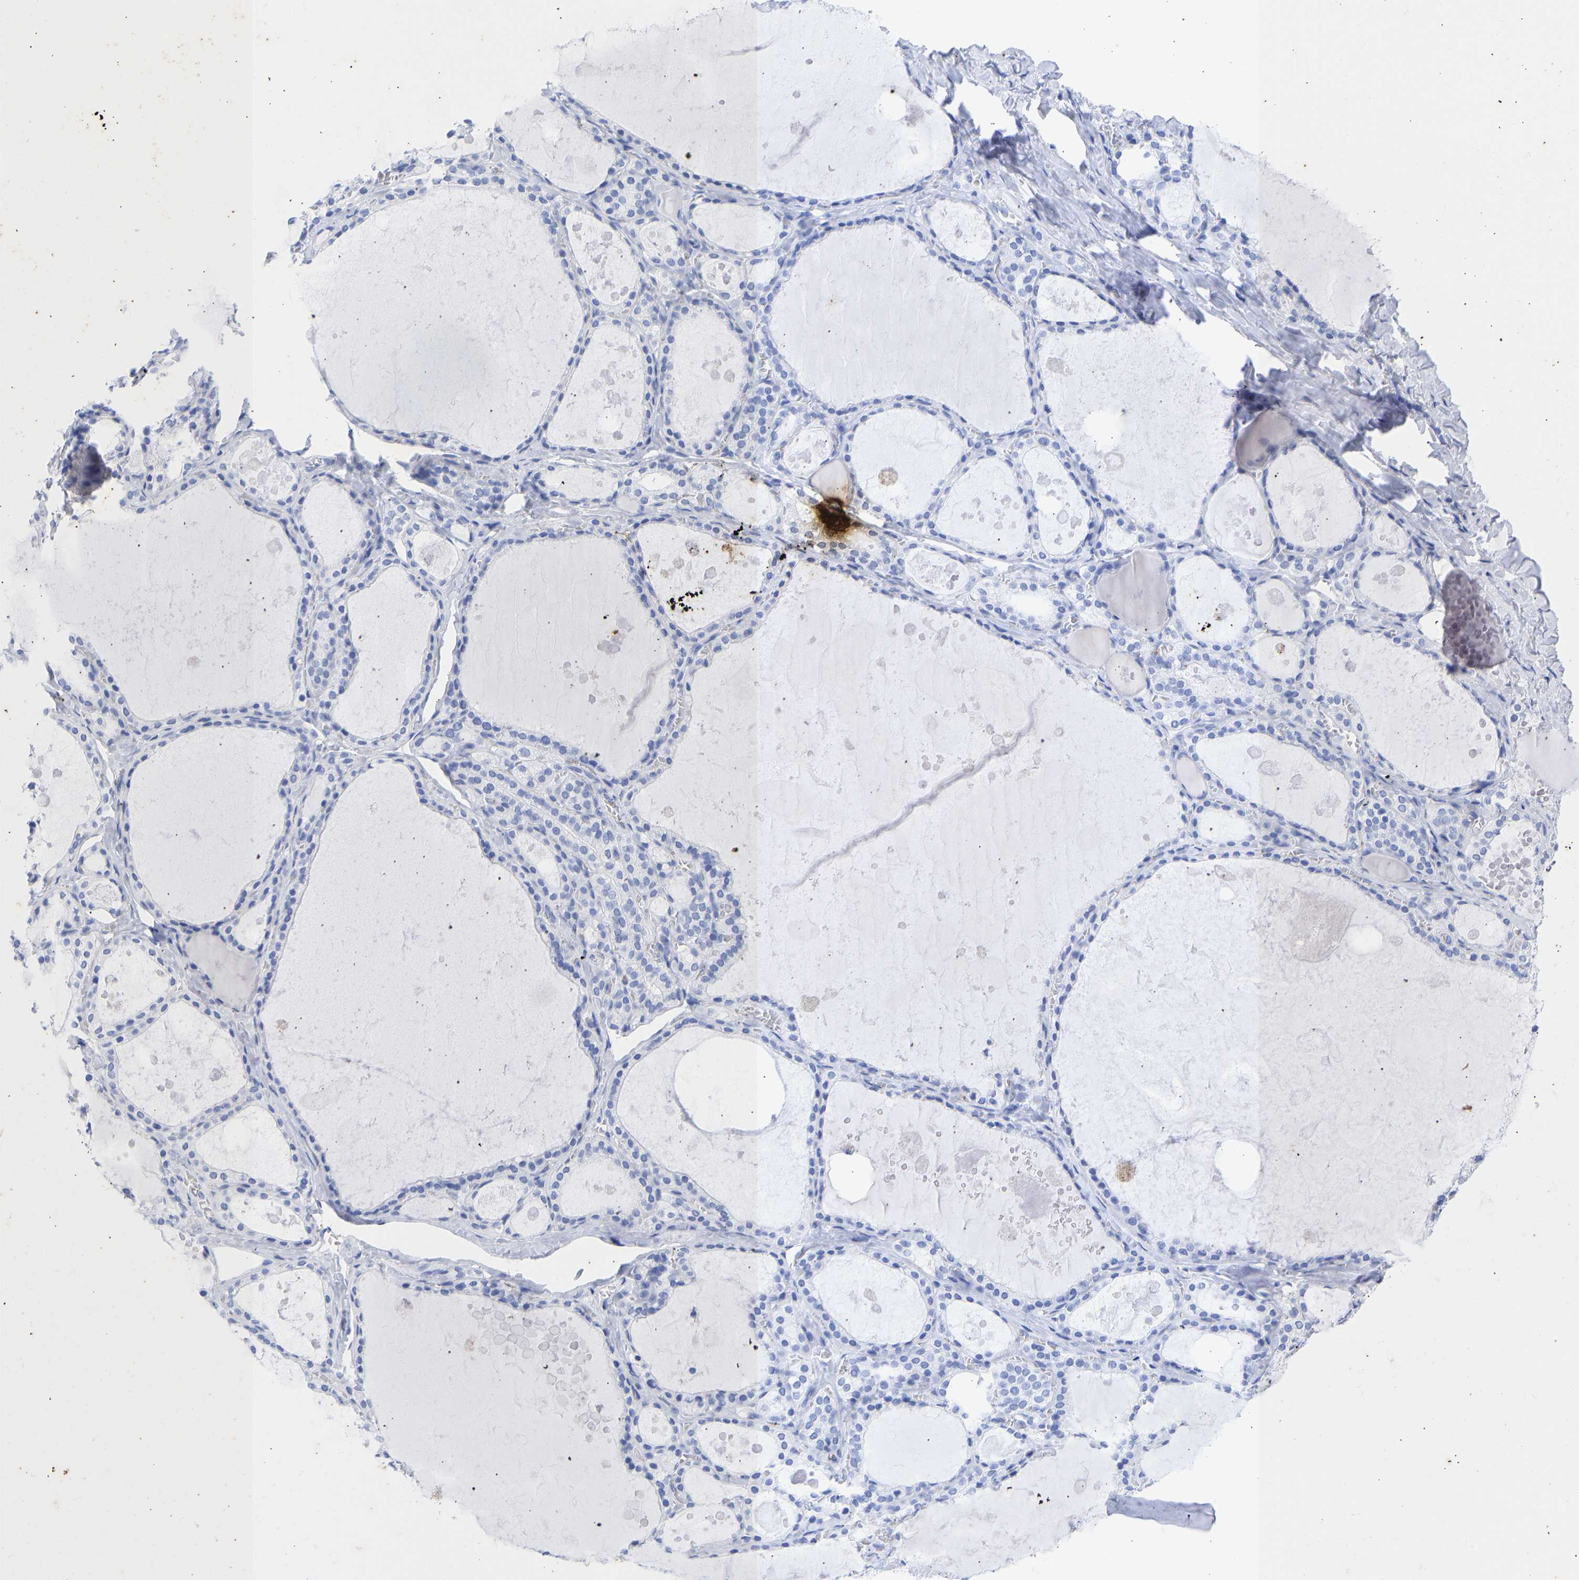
{"staining": {"intensity": "negative", "quantity": "none", "location": "none"}, "tissue": "thyroid gland", "cell_type": "Glandular cells", "image_type": "normal", "snomed": [{"axis": "morphology", "description": "Normal tissue, NOS"}, {"axis": "topography", "description": "Thyroid gland"}], "caption": "The immunohistochemistry (IHC) micrograph has no significant positivity in glandular cells of thyroid gland.", "gene": "KRT1", "patient": {"sex": "male", "age": 56}}